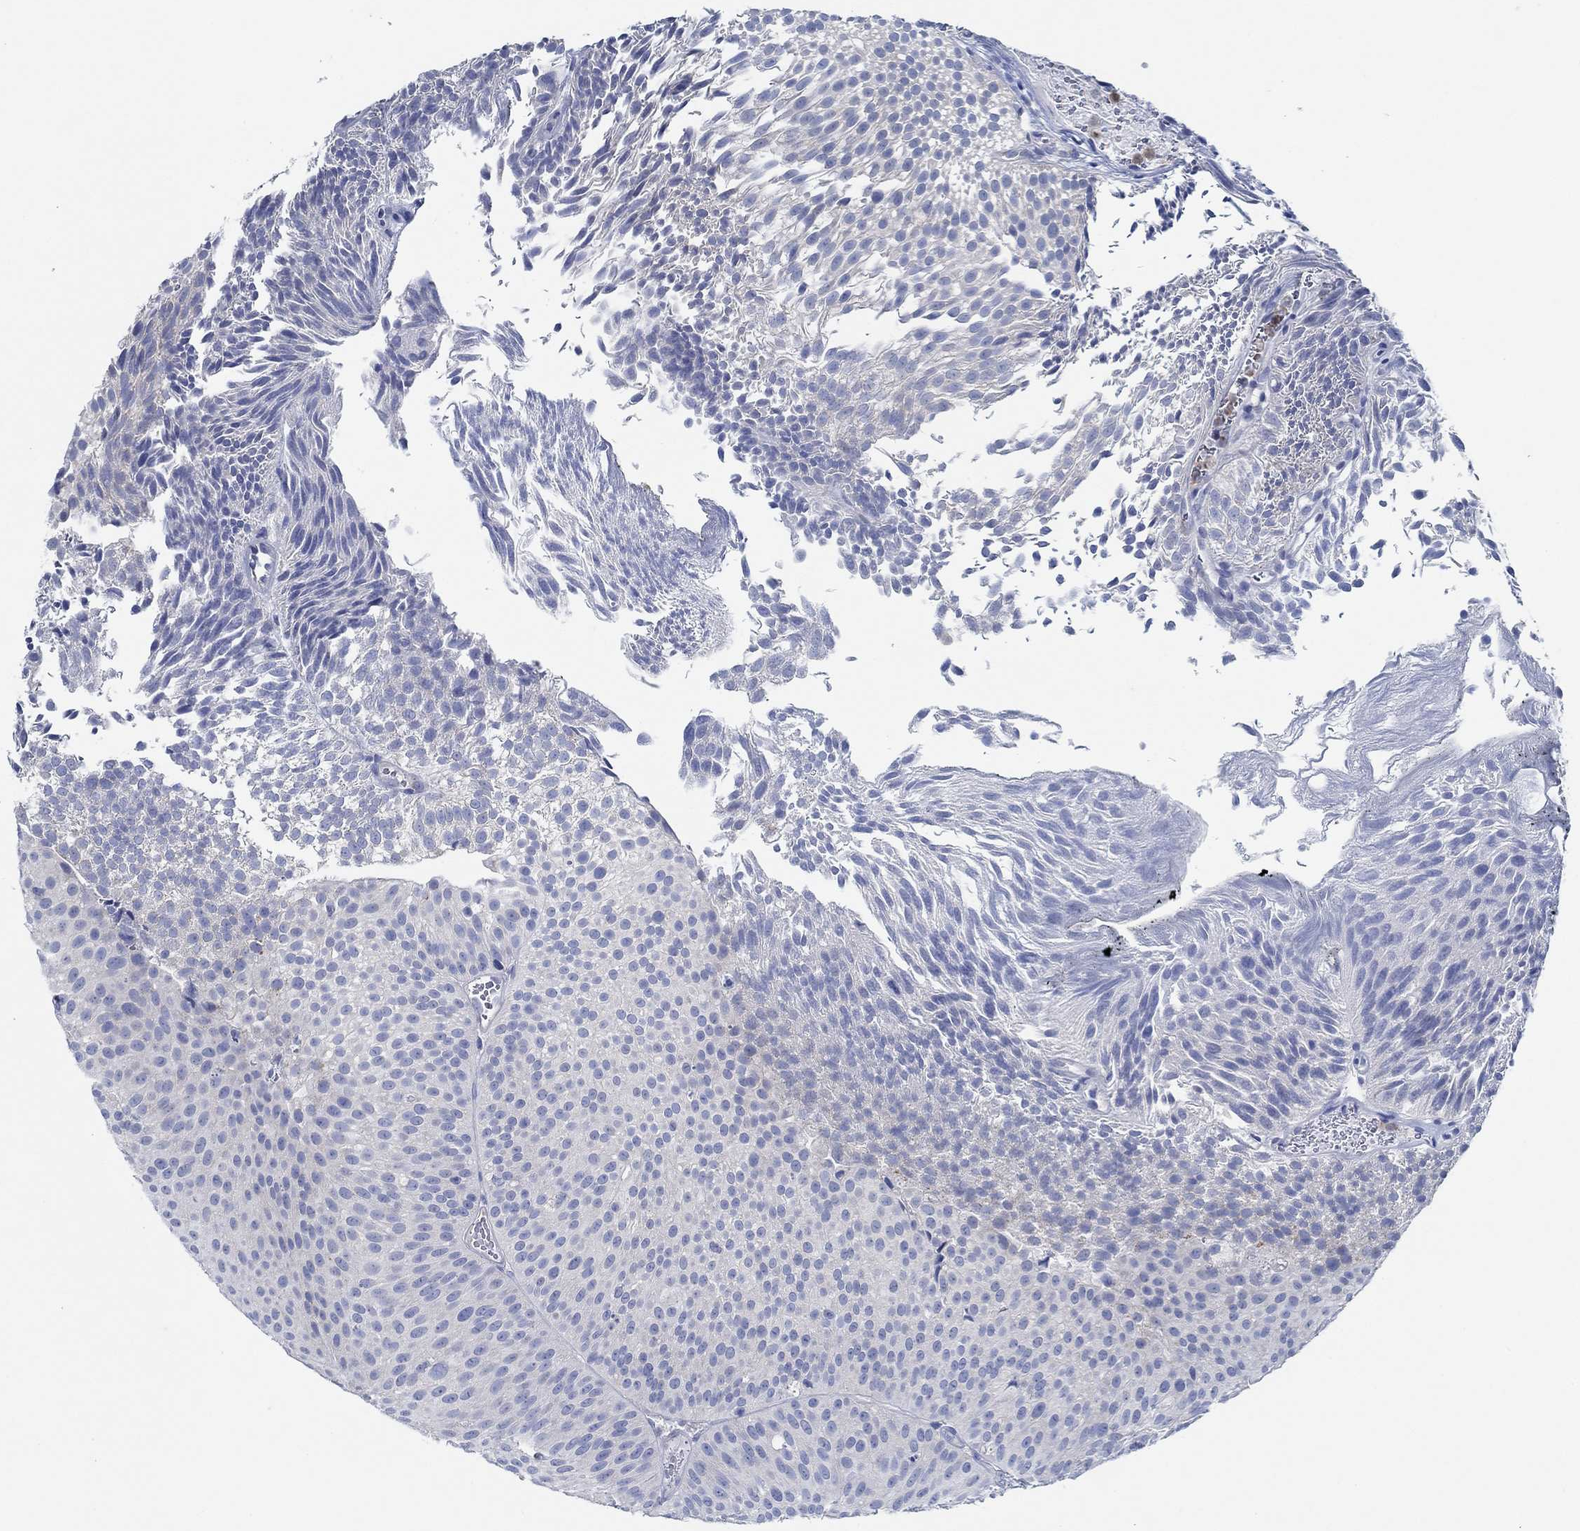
{"staining": {"intensity": "negative", "quantity": "none", "location": "none"}, "tissue": "urothelial cancer", "cell_type": "Tumor cells", "image_type": "cancer", "snomed": [{"axis": "morphology", "description": "Urothelial carcinoma, Low grade"}, {"axis": "topography", "description": "Urinary bladder"}], "caption": "High magnification brightfield microscopy of urothelial cancer stained with DAB (3,3'-diaminobenzidine) (brown) and counterstained with hematoxylin (blue): tumor cells show no significant expression. (Brightfield microscopy of DAB (3,3'-diaminobenzidine) immunohistochemistry at high magnification).", "gene": "ZNF671", "patient": {"sex": "male", "age": 65}}